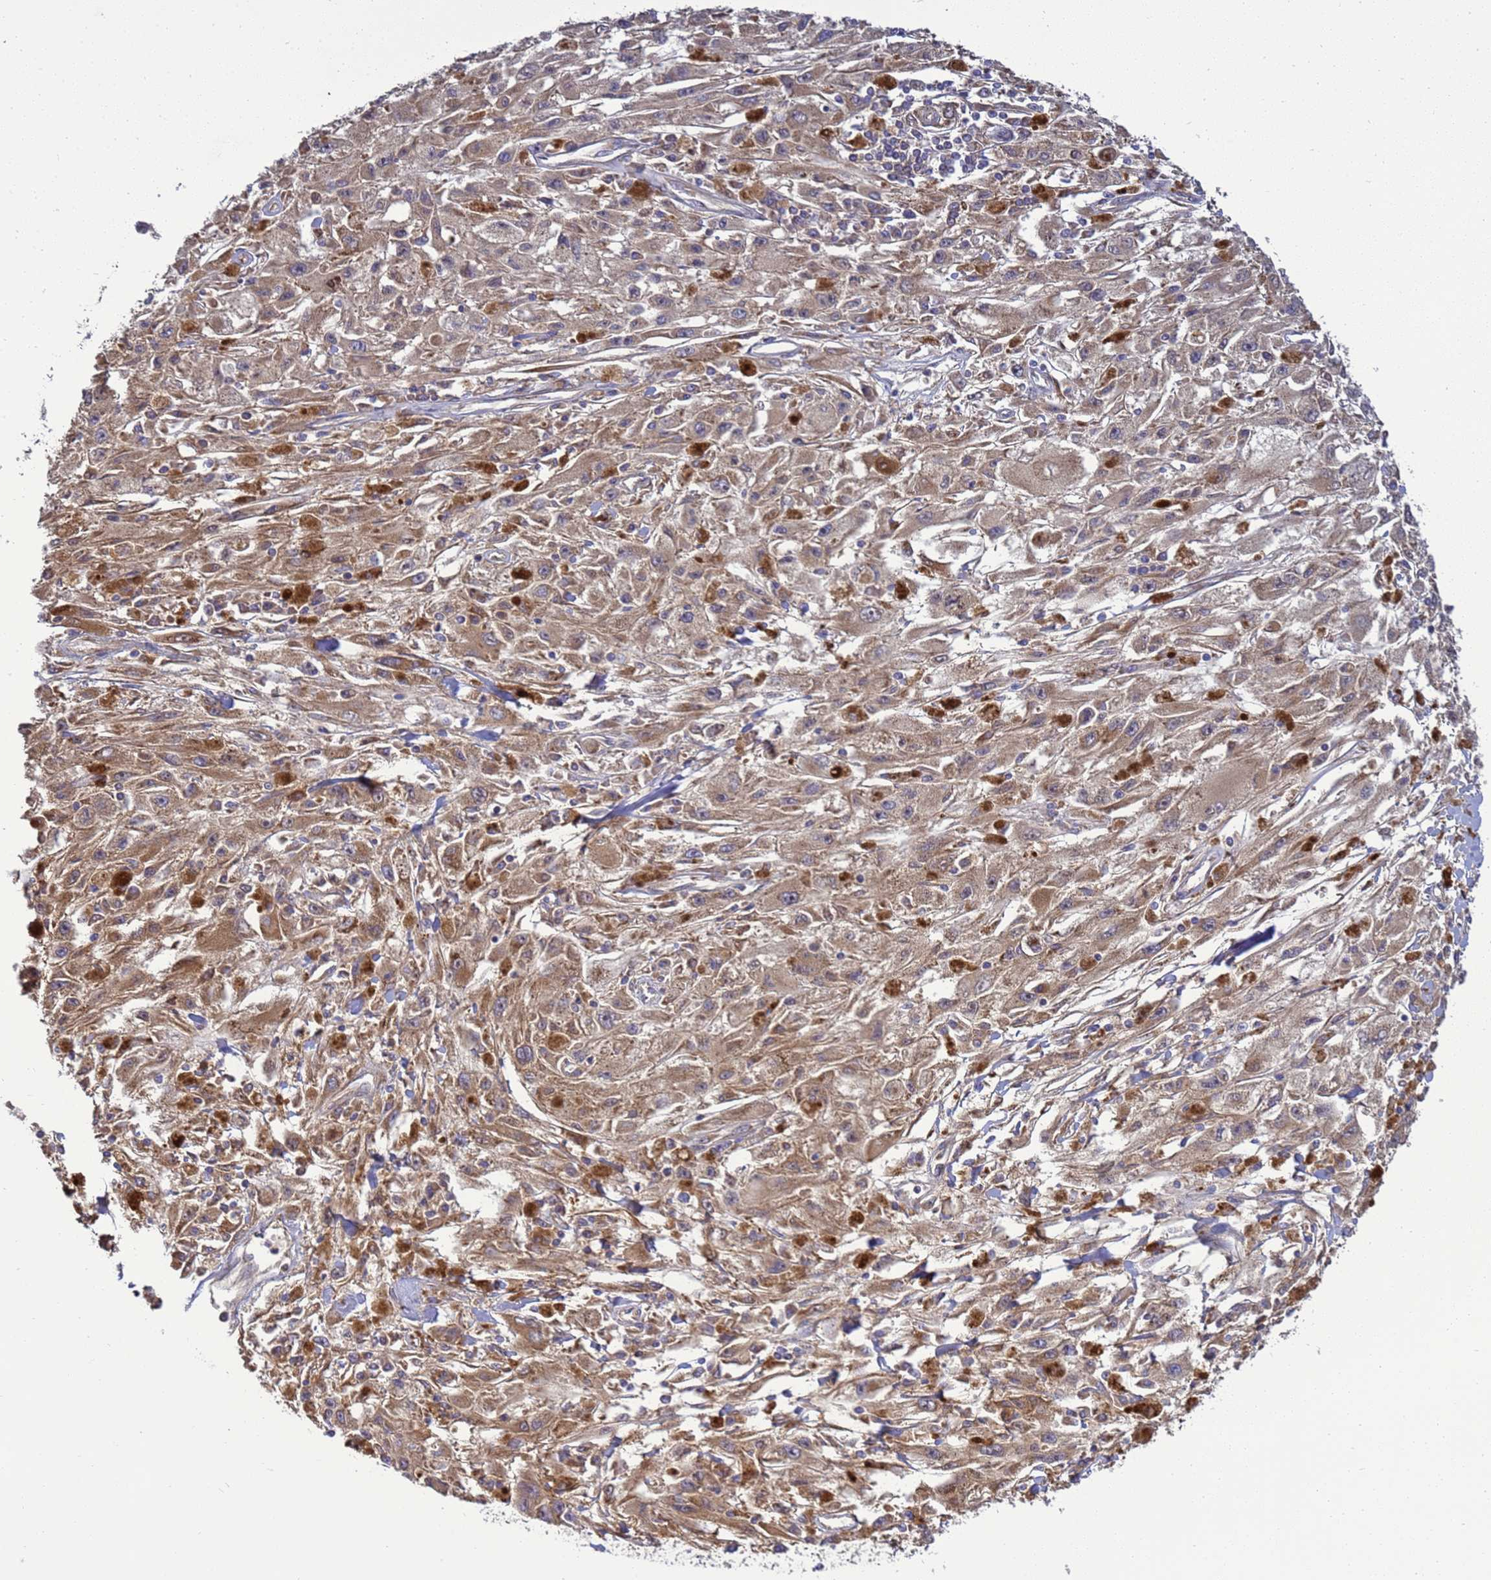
{"staining": {"intensity": "moderate", "quantity": ">75%", "location": "cytoplasmic/membranous"}, "tissue": "melanoma", "cell_type": "Tumor cells", "image_type": "cancer", "snomed": [{"axis": "morphology", "description": "Malignant melanoma, Metastatic site"}, {"axis": "topography", "description": "Skin"}], "caption": "Protein positivity by immunohistochemistry demonstrates moderate cytoplasmic/membranous staining in about >75% of tumor cells in melanoma.", "gene": "BECN1", "patient": {"sex": "male", "age": 53}}